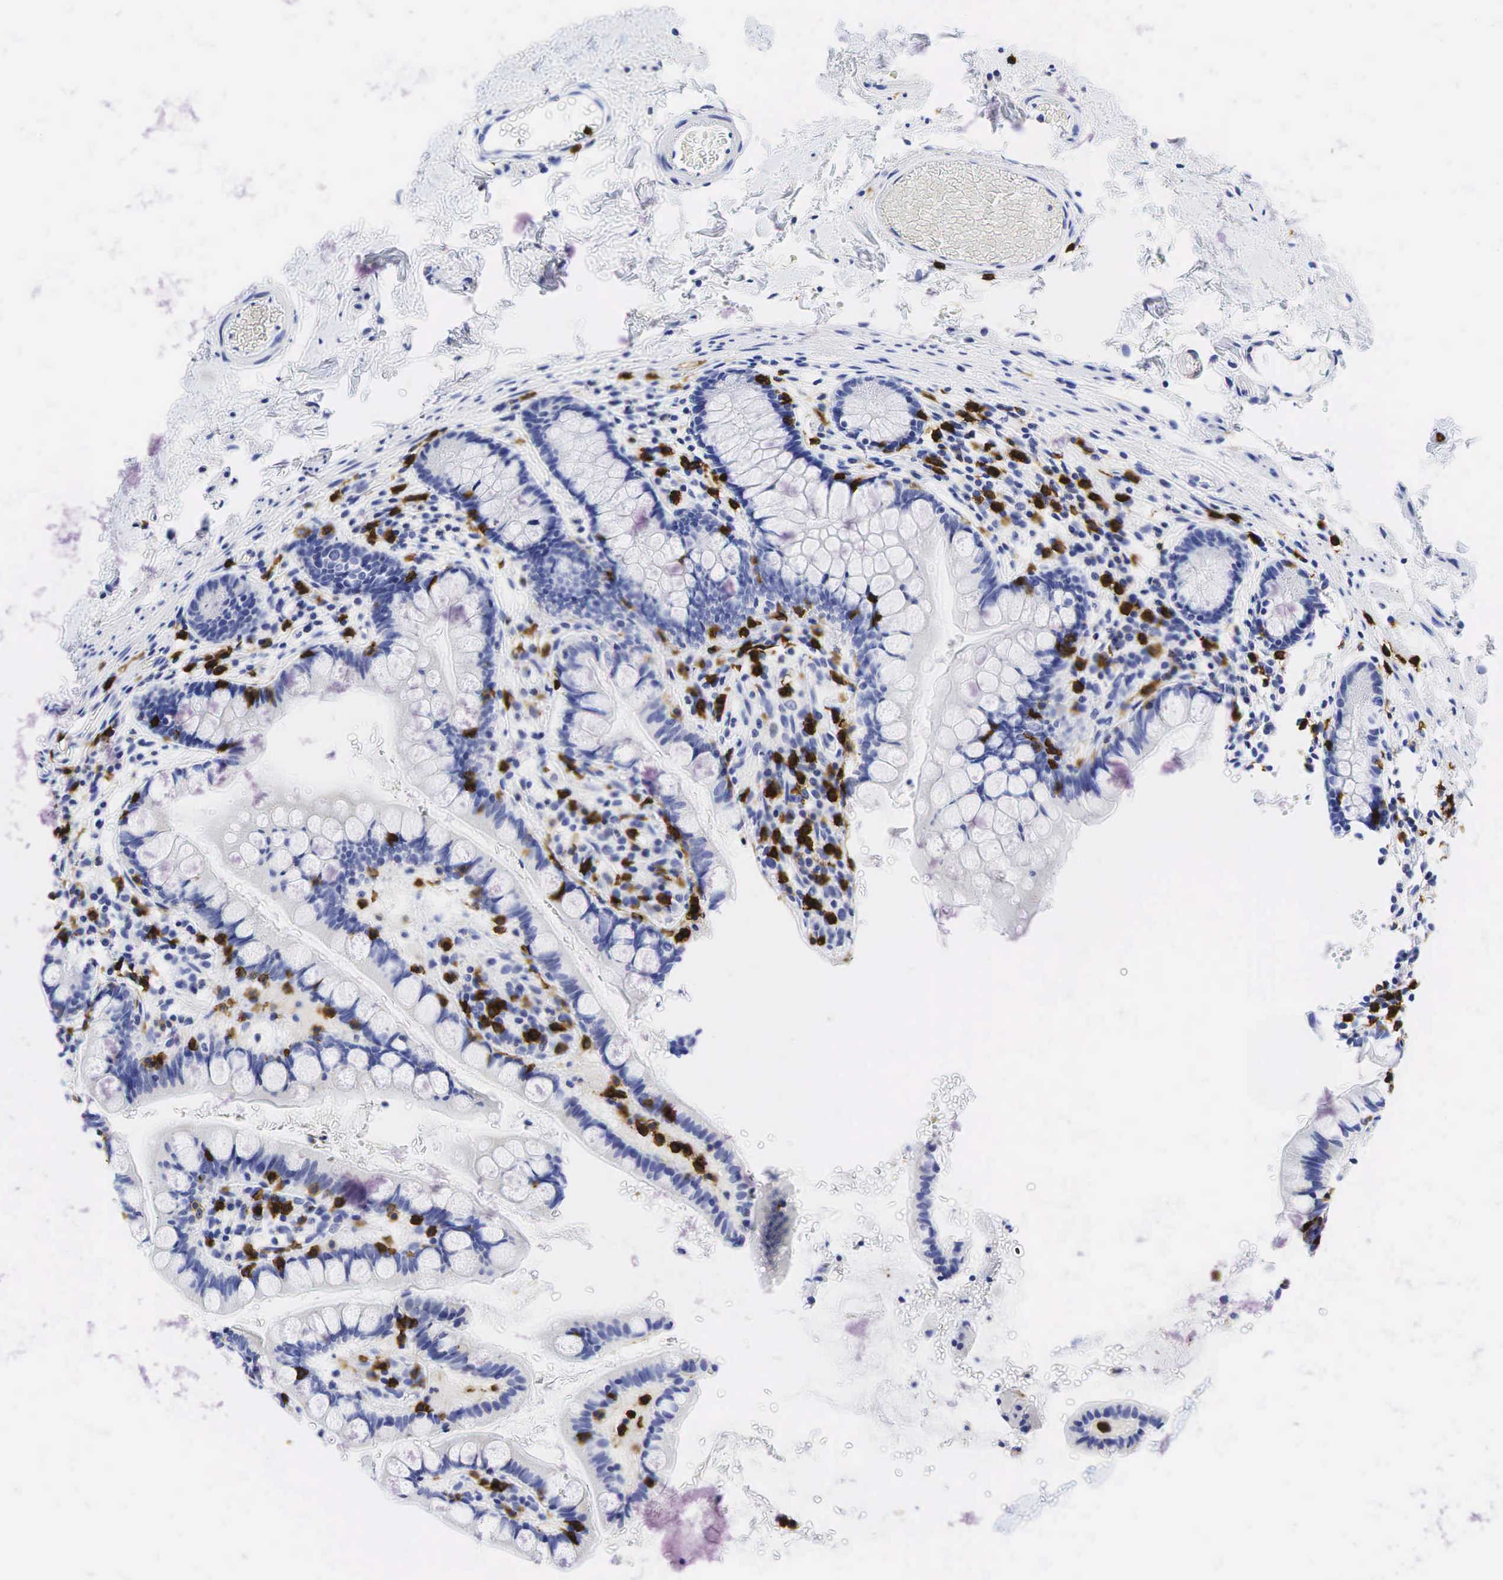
{"staining": {"intensity": "negative", "quantity": "none", "location": "none"}, "tissue": "colon", "cell_type": "Endothelial cells", "image_type": "normal", "snomed": [{"axis": "morphology", "description": "Normal tissue, NOS"}, {"axis": "topography", "description": "Colon"}], "caption": "IHC of benign human colon demonstrates no expression in endothelial cells. The staining is performed using DAB brown chromogen with nuclei counter-stained in using hematoxylin.", "gene": "CD8A", "patient": {"sex": "male", "age": 54}}